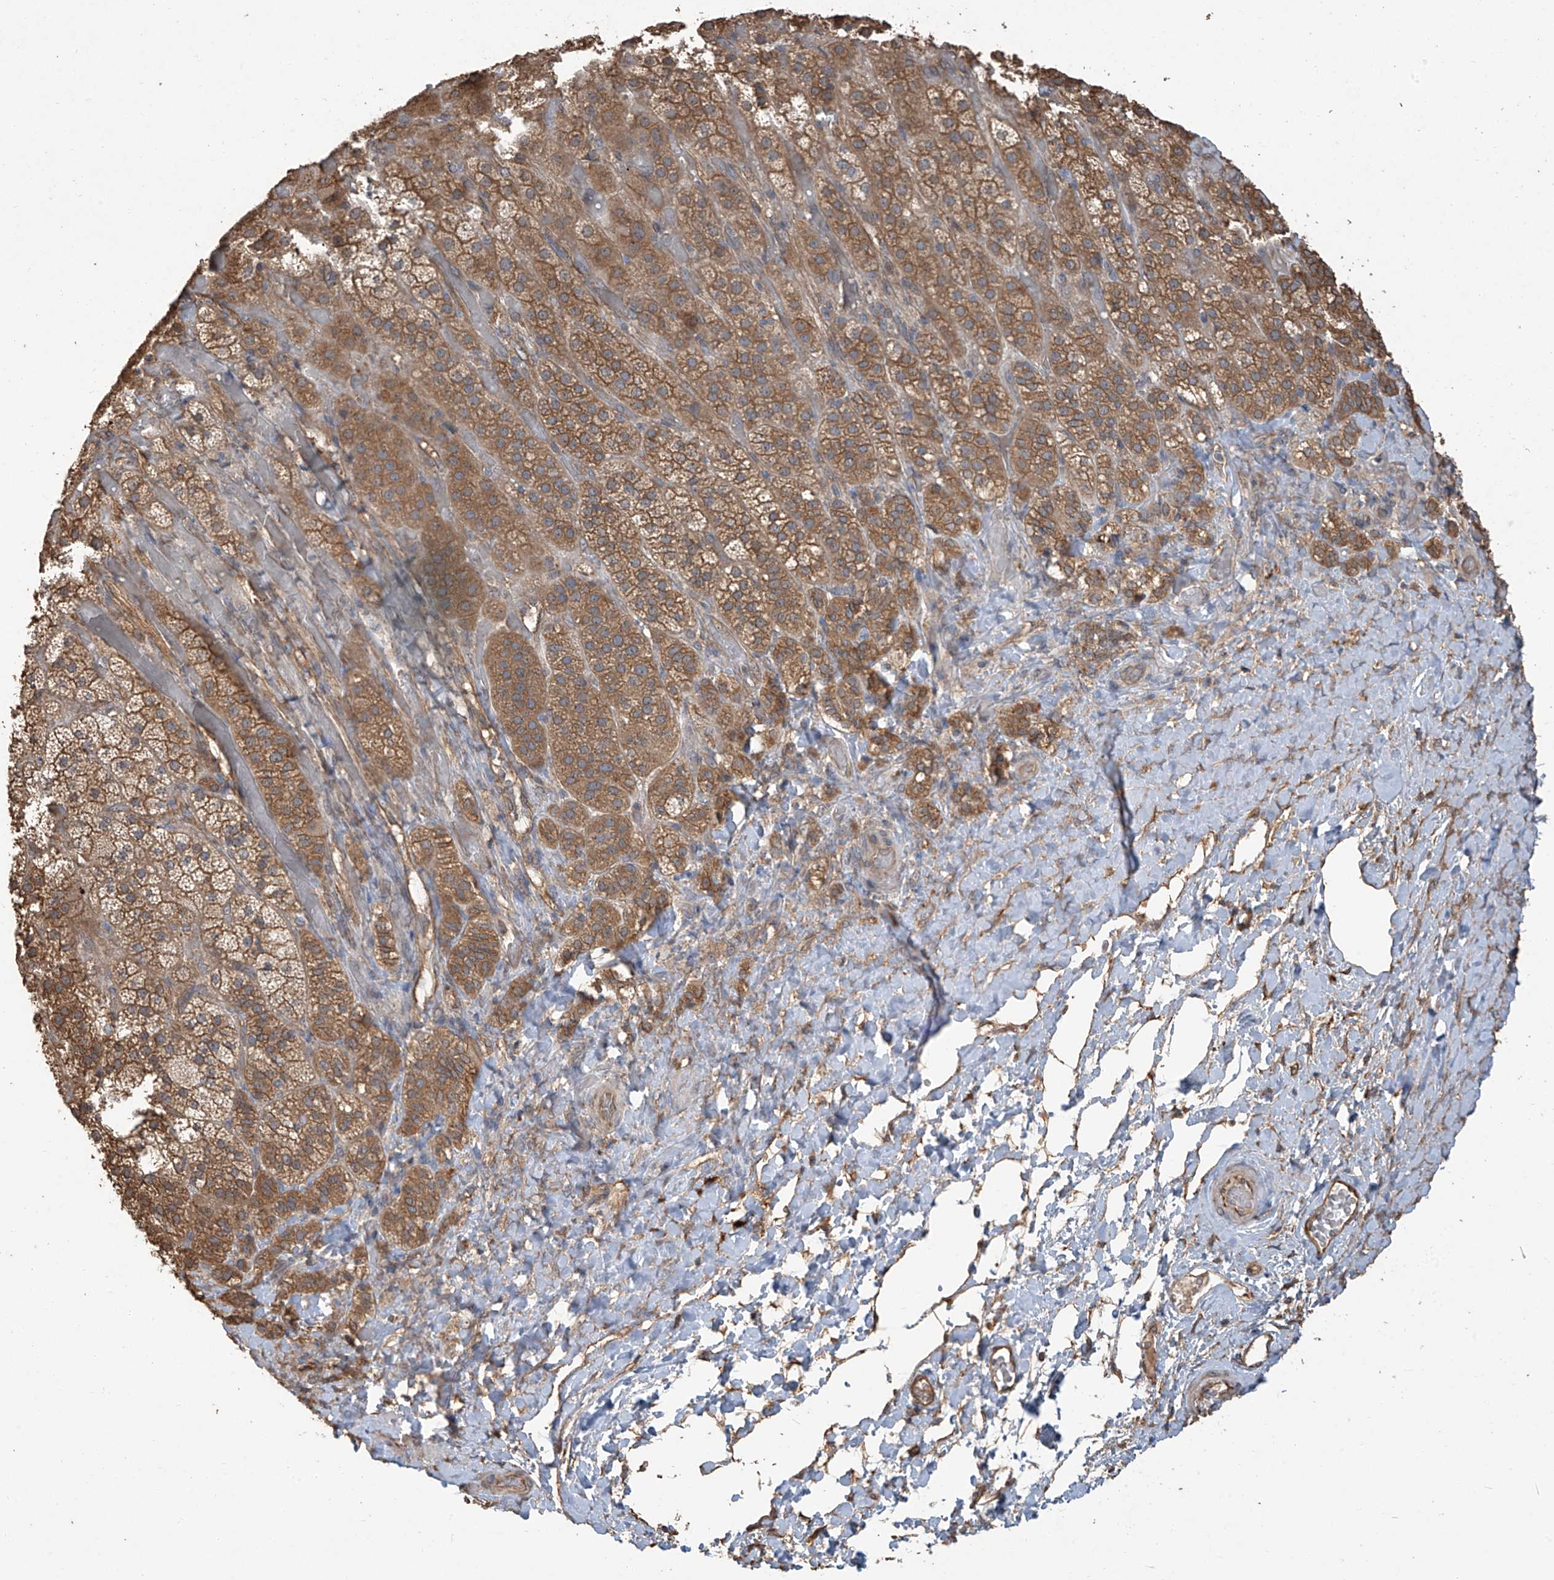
{"staining": {"intensity": "moderate", "quantity": ">75%", "location": "cytoplasmic/membranous"}, "tissue": "adrenal gland", "cell_type": "Glandular cells", "image_type": "normal", "snomed": [{"axis": "morphology", "description": "Normal tissue, NOS"}, {"axis": "topography", "description": "Adrenal gland"}], "caption": "Immunohistochemistry (IHC) (DAB) staining of unremarkable human adrenal gland demonstrates moderate cytoplasmic/membranous protein positivity in approximately >75% of glandular cells. (Stains: DAB in brown, nuclei in blue, Microscopy: brightfield microscopy at high magnification).", "gene": "AGBL5", "patient": {"sex": "male", "age": 57}}